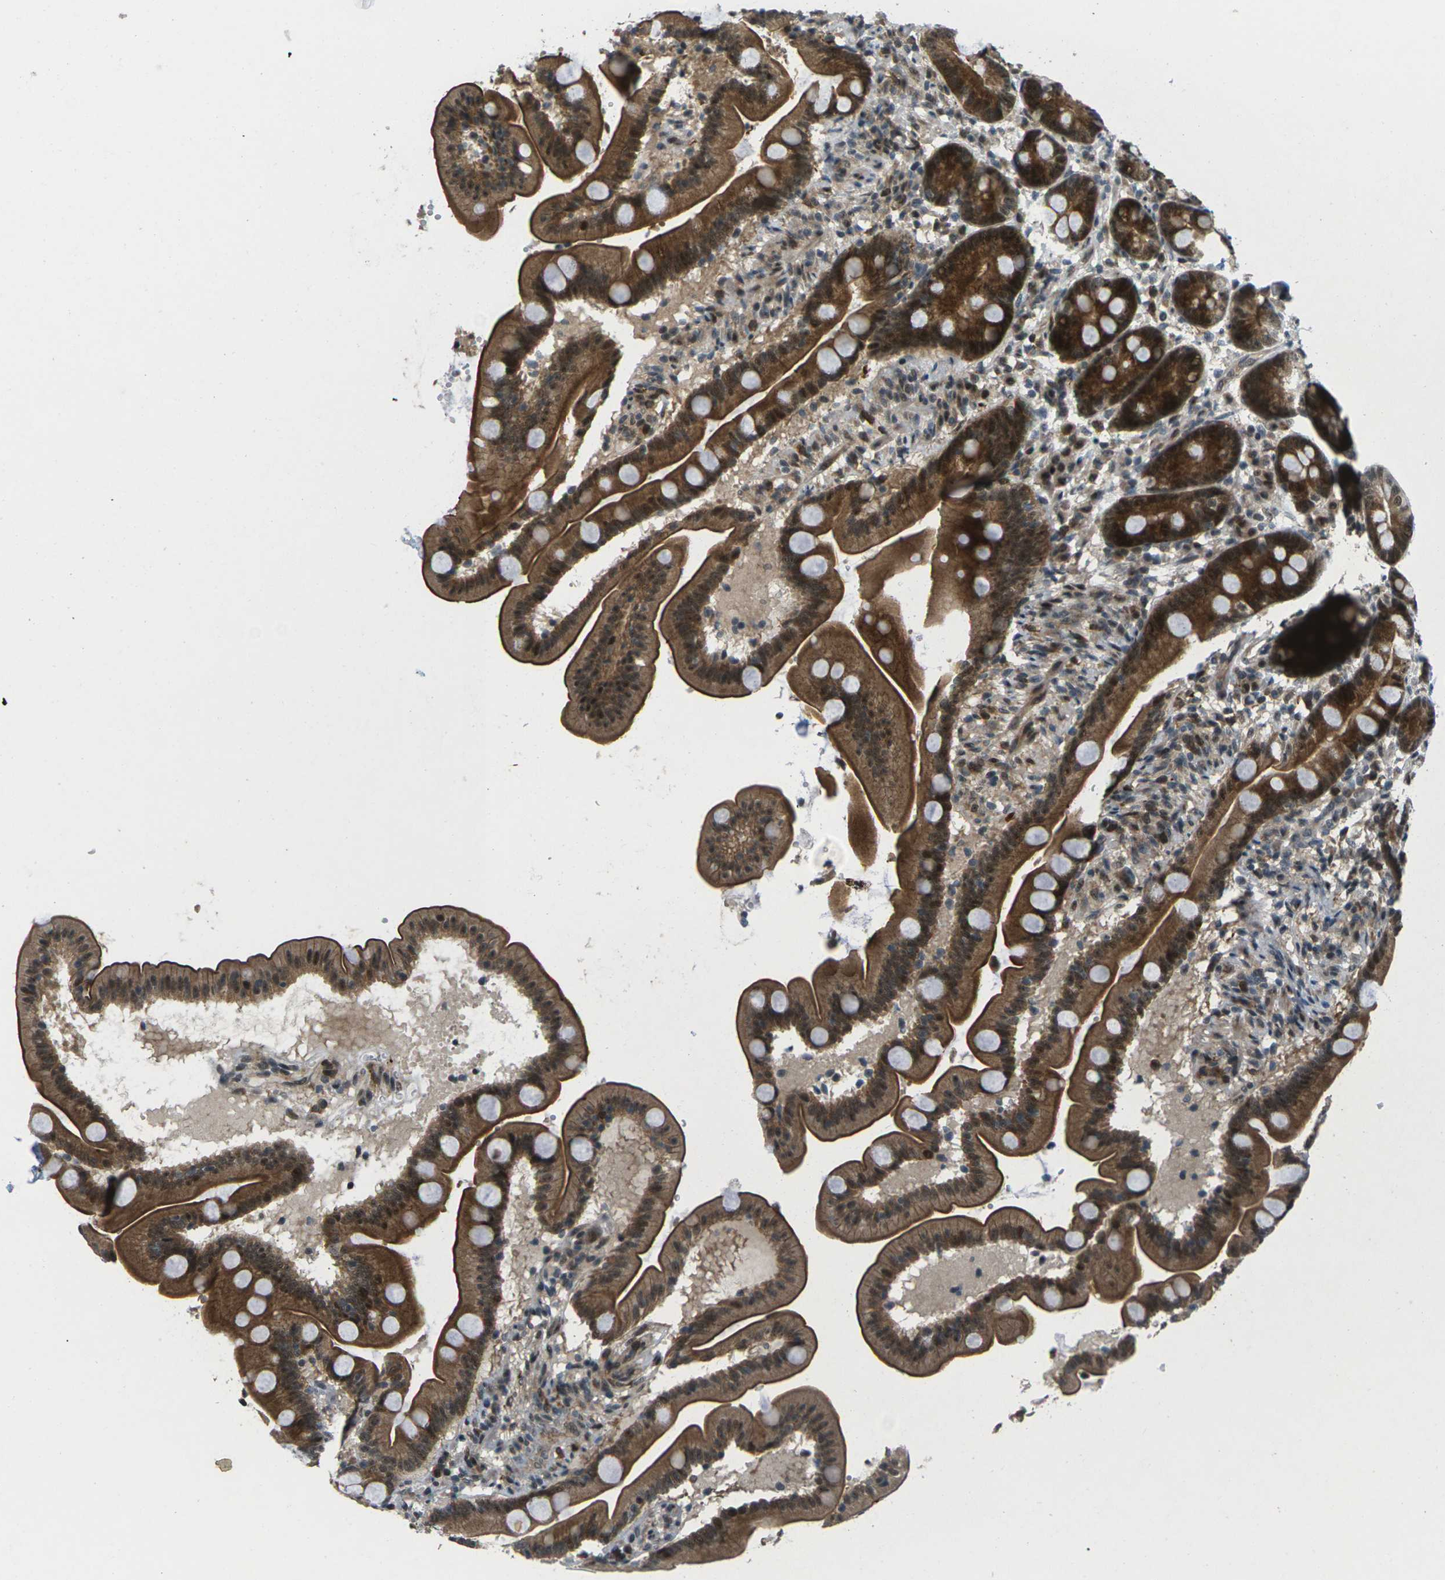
{"staining": {"intensity": "strong", "quantity": ">75%", "location": "cytoplasmic/membranous,nuclear"}, "tissue": "duodenum", "cell_type": "Glandular cells", "image_type": "normal", "snomed": [{"axis": "morphology", "description": "Normal tissue, NOS"}, {"axis": "topography", "description": "Duodenum"}], "caption": "Immunohistochemistry (IHC) image of unremarkable duodenum: duodenum stained using IHC demonstrates high levels of strong protein expression localized specifically in the cytoplasmic/membranous,nuclear of glandular cells, appearing as a cytoplasmic/membranous,nuclear brown color.", "gene": "UBE2S", "patient": {"sex": "male", "age": 54}}